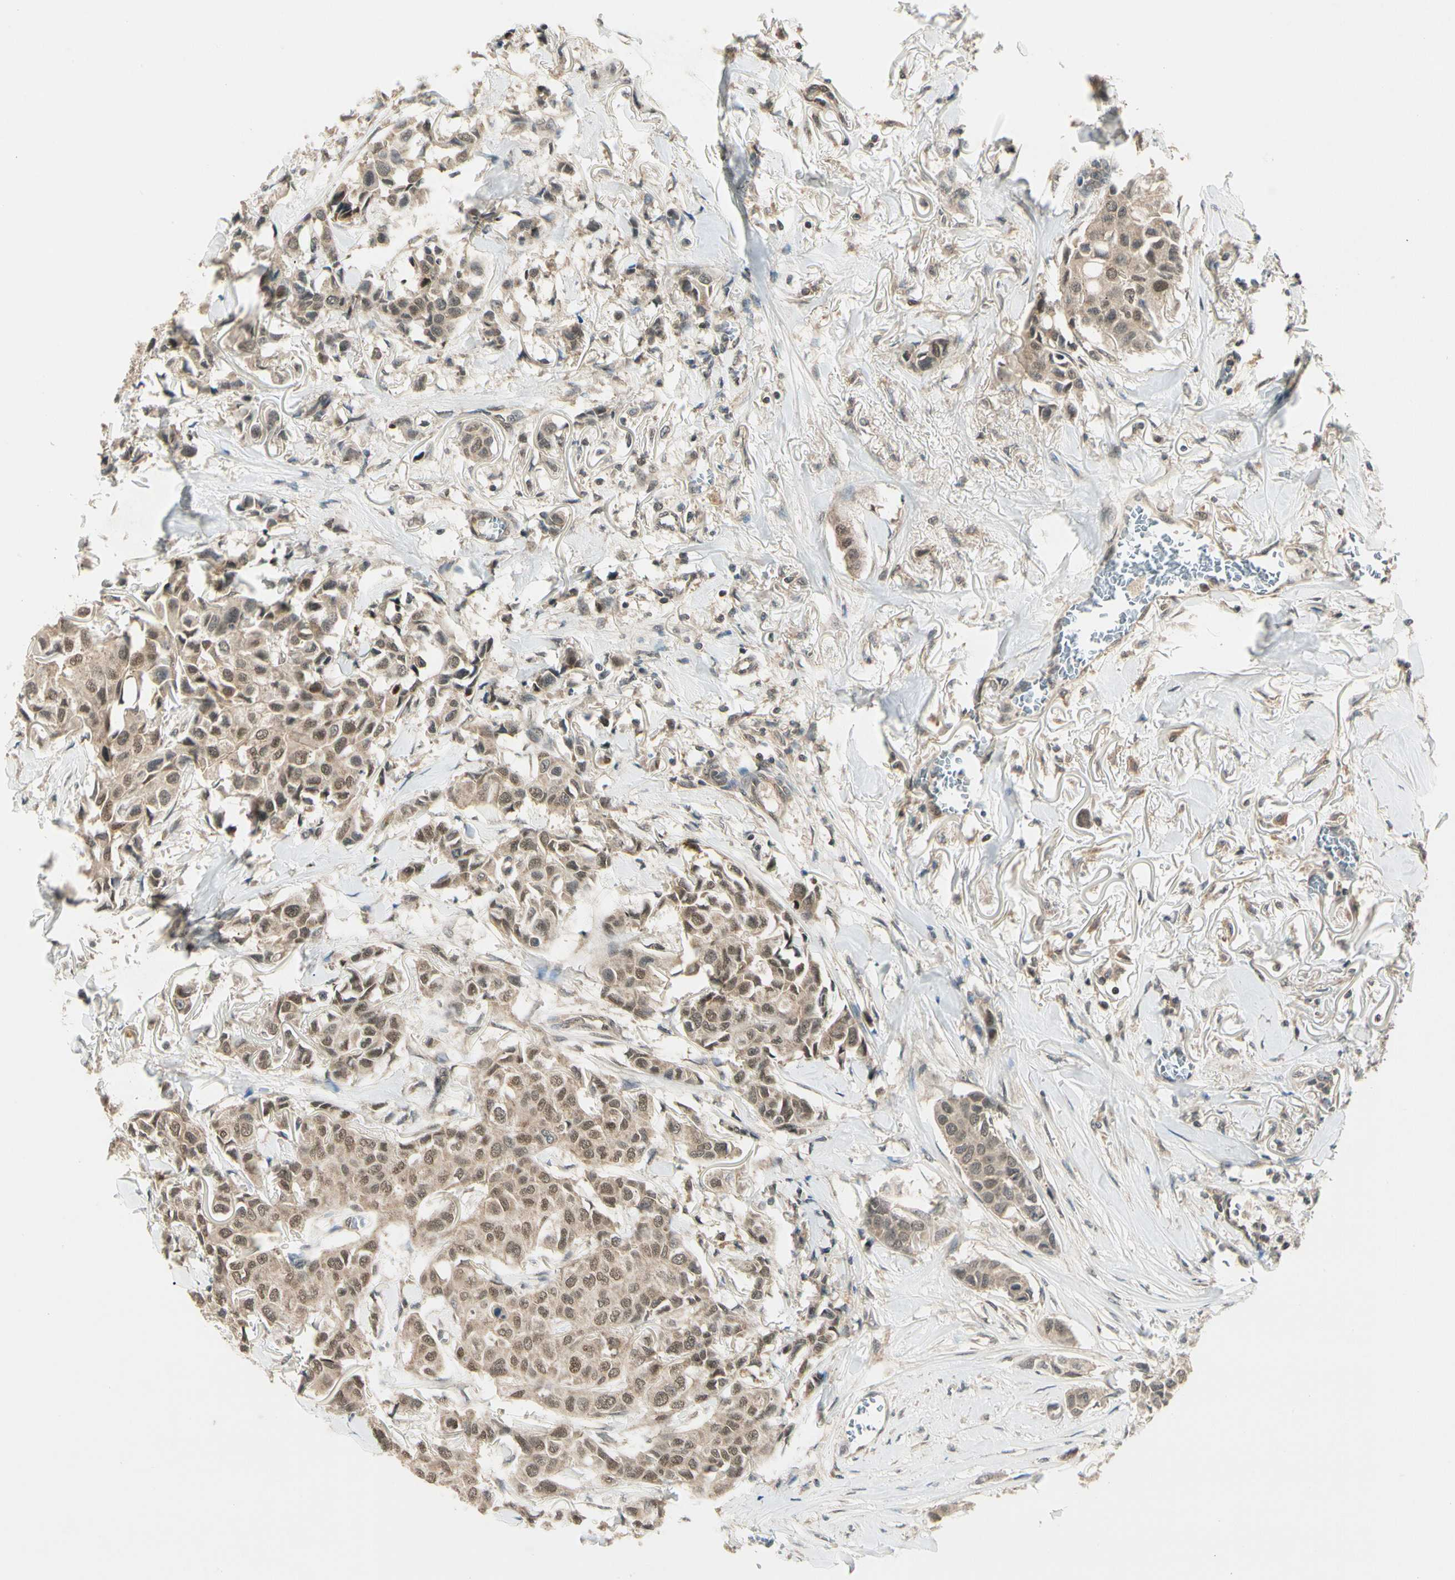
{"staining": {"intensity": "weak", "quantity": ">75%", "location": "cytoplasmic/membranous,nuclear"}, "tissue": "breast cancer", "cell_type": "Tumor cells", "image_type": "cancer", "snomed": [{"axis": "morphology", "description": "Duct carcinoma"}, {"axis": "topography", "description": "Breast"}], "caption": "Breast invasive ductal carcinoma was stained to show a protein in brown. There is low levels of weak cytoplasmic/membranous and nuclear staining in approximately >75% of tumor cells.", "gene": "ZSCAN12", "patient": {"sex": "female", "age": 80}}